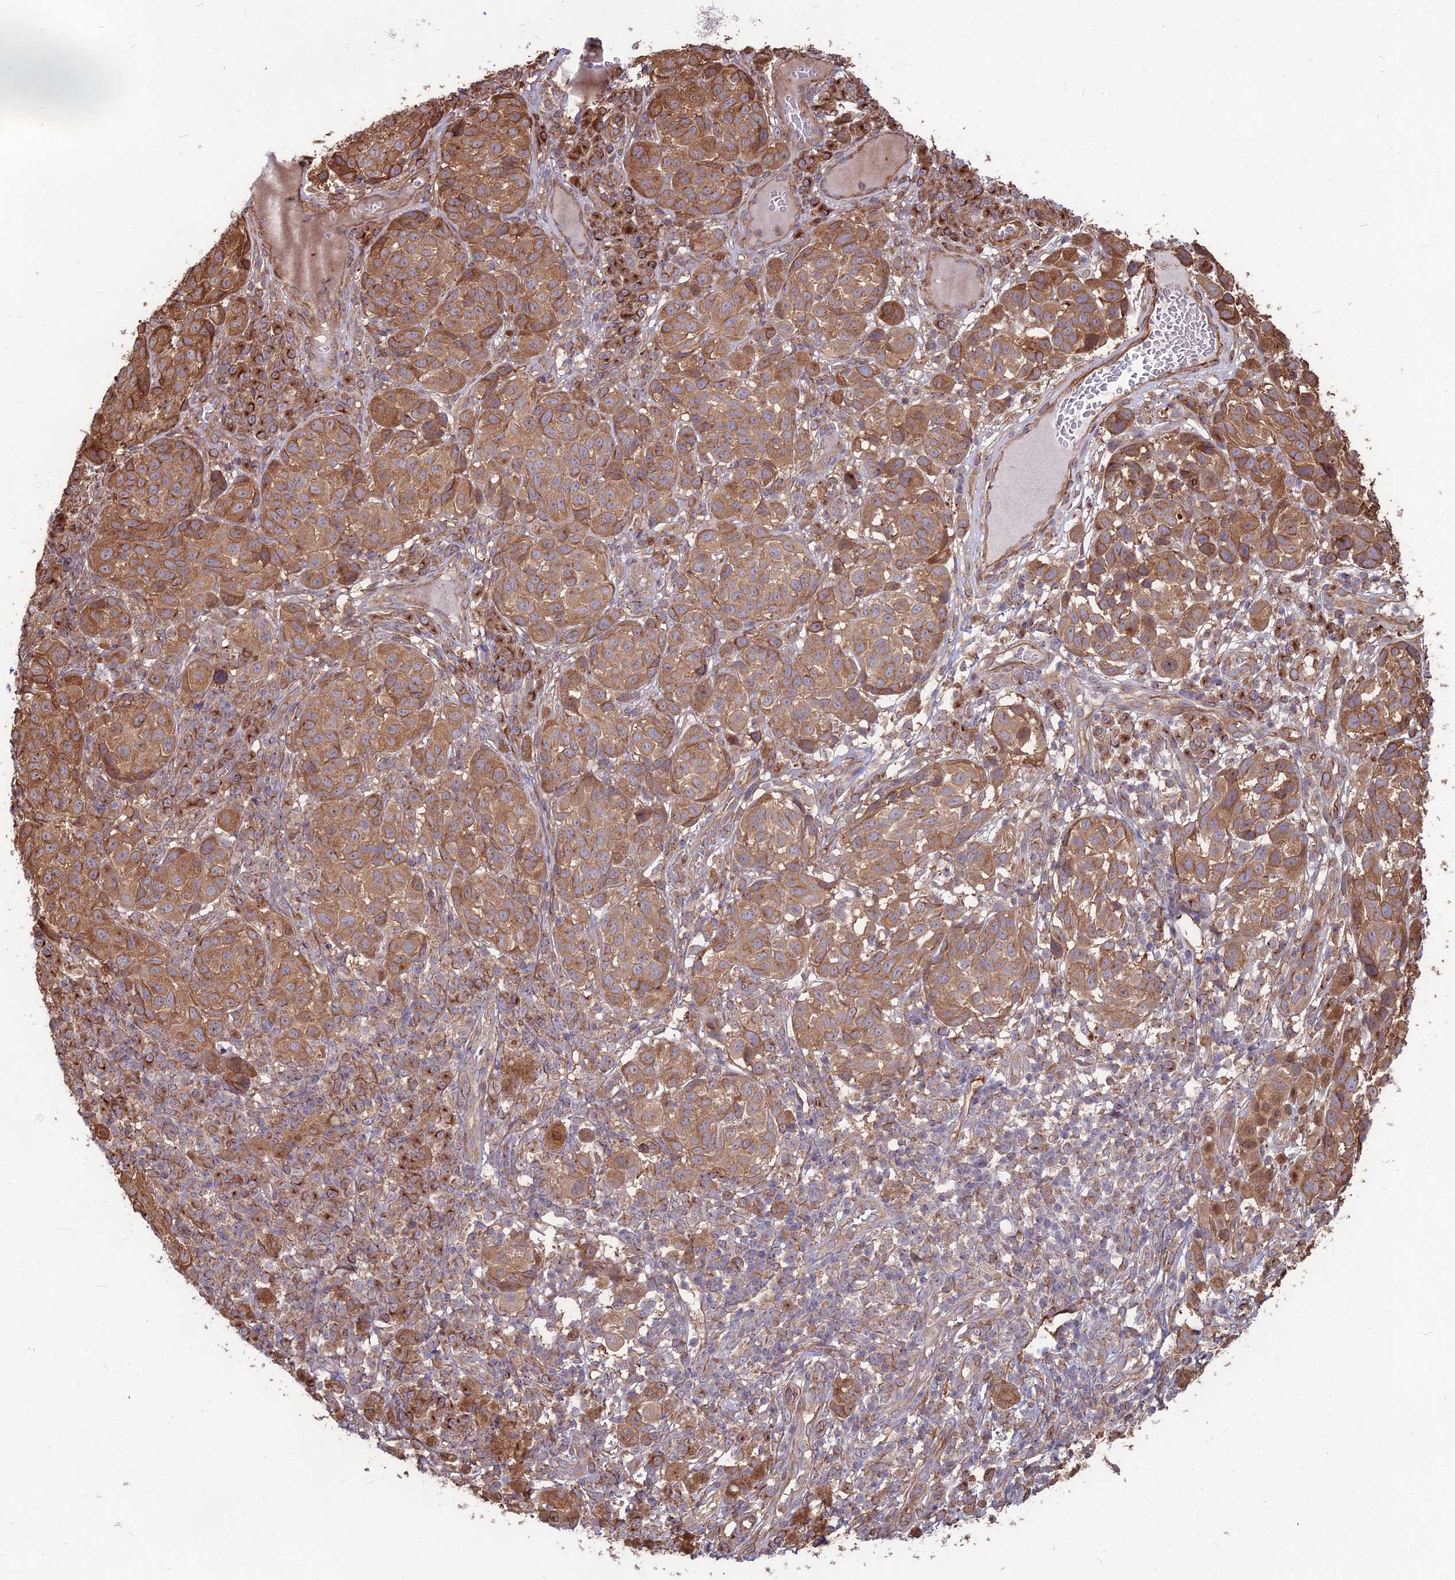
{"staining": {"intensity": "moderate", "quantity": ">75%", "location": "cytoplasmic/membranous"}, "tissue": "melanoma", "cell_type": "Tumor cells", "image_type": "cancer", "snomed": [{"axis": "morphology", "description": "Malignant melanoma, NOS"}, {"axis": "topography", "description": "Skin"}], "caption": "This photomicrograph exhibits immunohistochemistry staining of human melanoma, with medium moderate cytoplasmic/membranous positivity in approximately >75% of tumor cells.", "gene": "LSM6", "patient": {"sex": "male", "age": 38}}